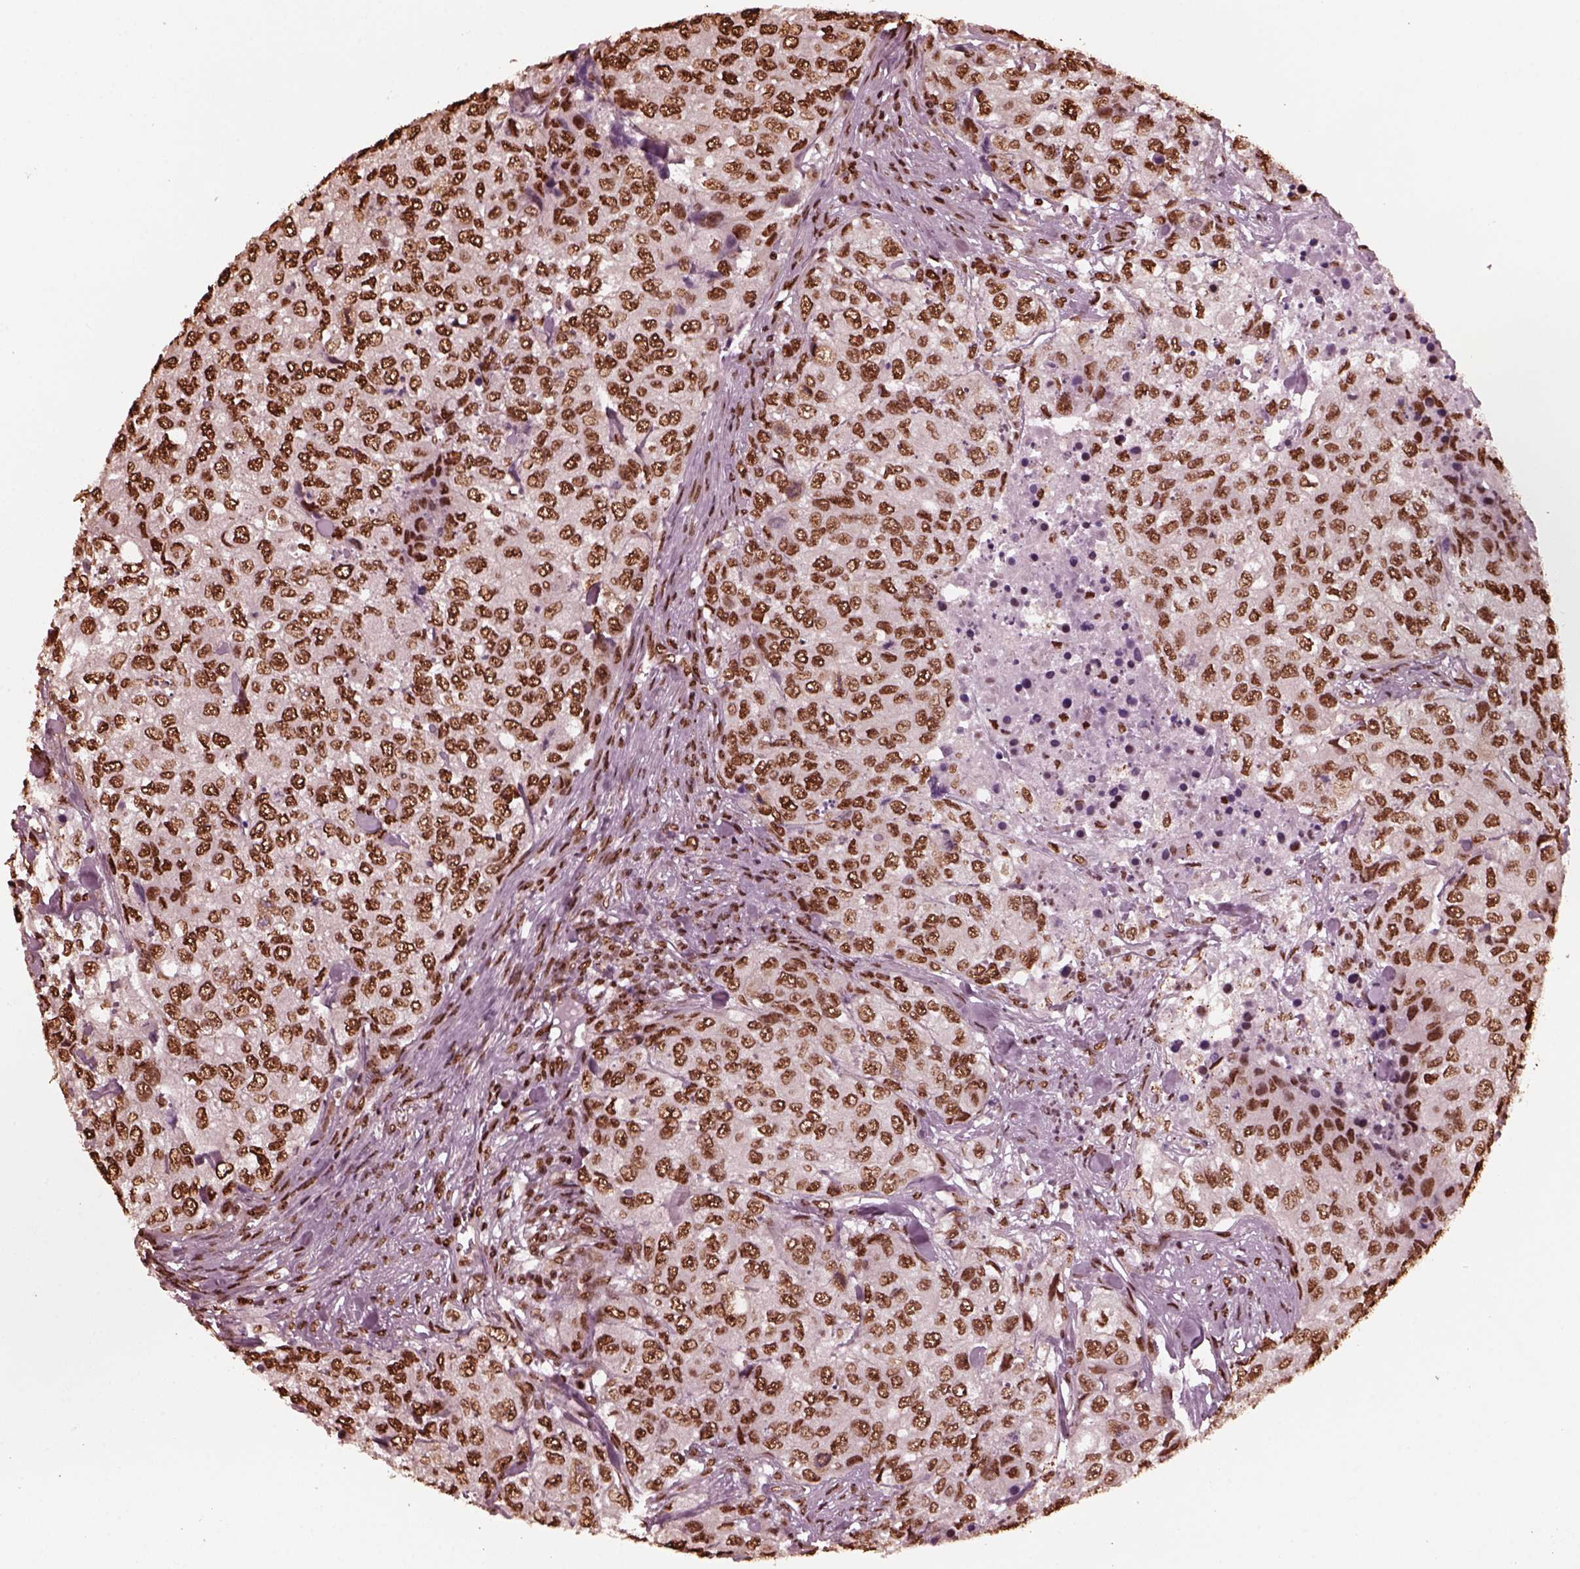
{"staining": {"intensity": "strong", "quantity": ">75%", "location": "nuclear"}, "tissue": "urothelial cancer", "cell_type": "Tumor cells", "image_type": "cancer", "snomed": [{"axis": "morphology", "description": "Urothelial carcinoma, High grade"}, {"axis": "topography", "description": "Urinary bladder"}], "caption": "Protein staining of urothelial carcinoma (high-grade) tissue reveals strong nuclear expression in about >75% of tumor cells.", "gene": "NSD1", "patient": {"sex": "female", "age": 78}}